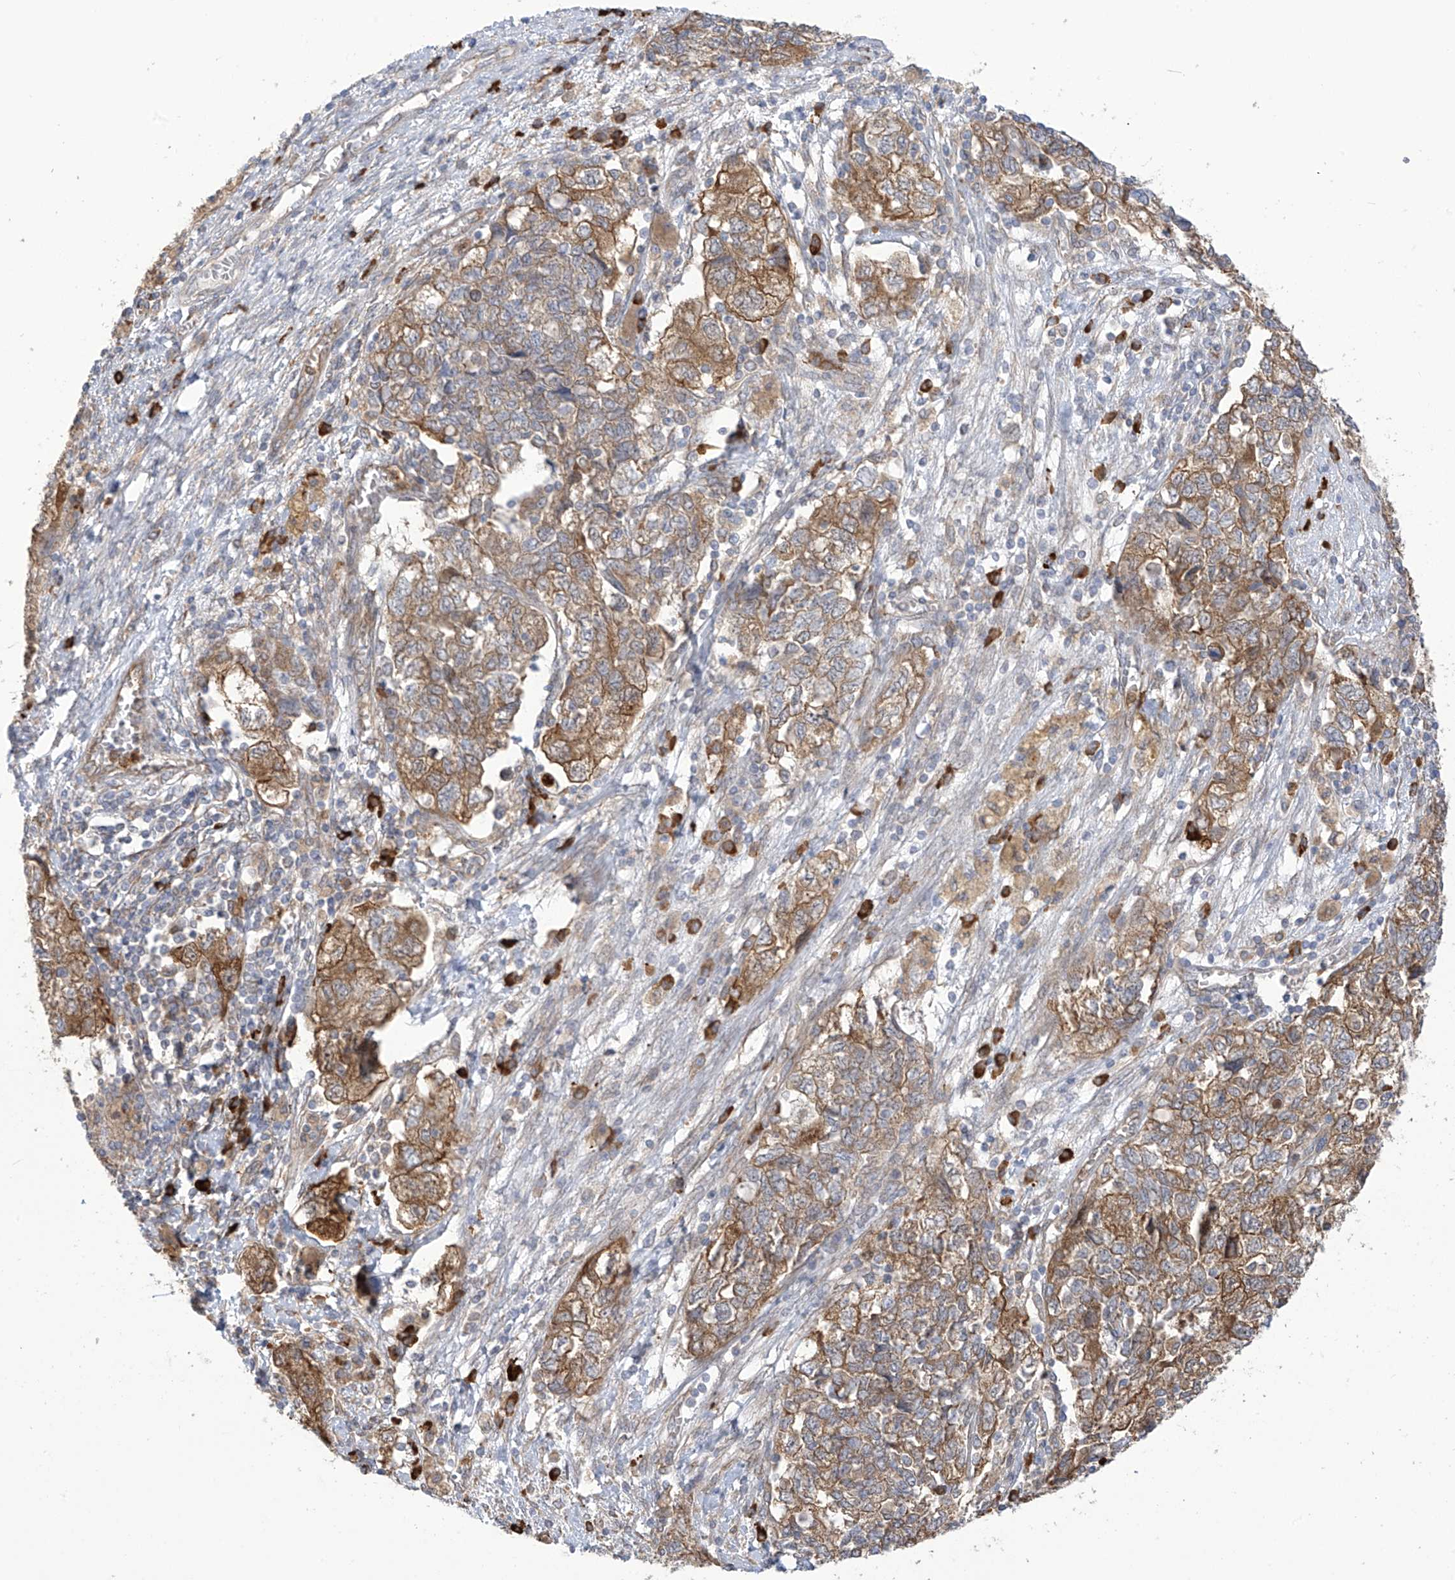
{"staining": {"intensity": "strong", "quantity": "25%-75%", "location": "cytoplasmic/membranous"}, "tissue": "ovarian cancer", "cell_type": "Tumor cells", "image_type": "cancer", "snomed": [{"axis": "morphology", "description": "Carcinoma, NOS"}, {"axis": "morphology", "description": "Cystadenocarcinoma, serous, NOS"}, {"axis": "topography", "description": "Ovary"}], "caption": "A photomicrograph showing strong cytoplasmic/membranous positivity in approximately 25%-75% of tumor cells in ovarian carcinoma, as visualized by brown immunohistochemical staining.", "gene": "KIAA1522", "patient": {"sex": "female", "age": 69}}